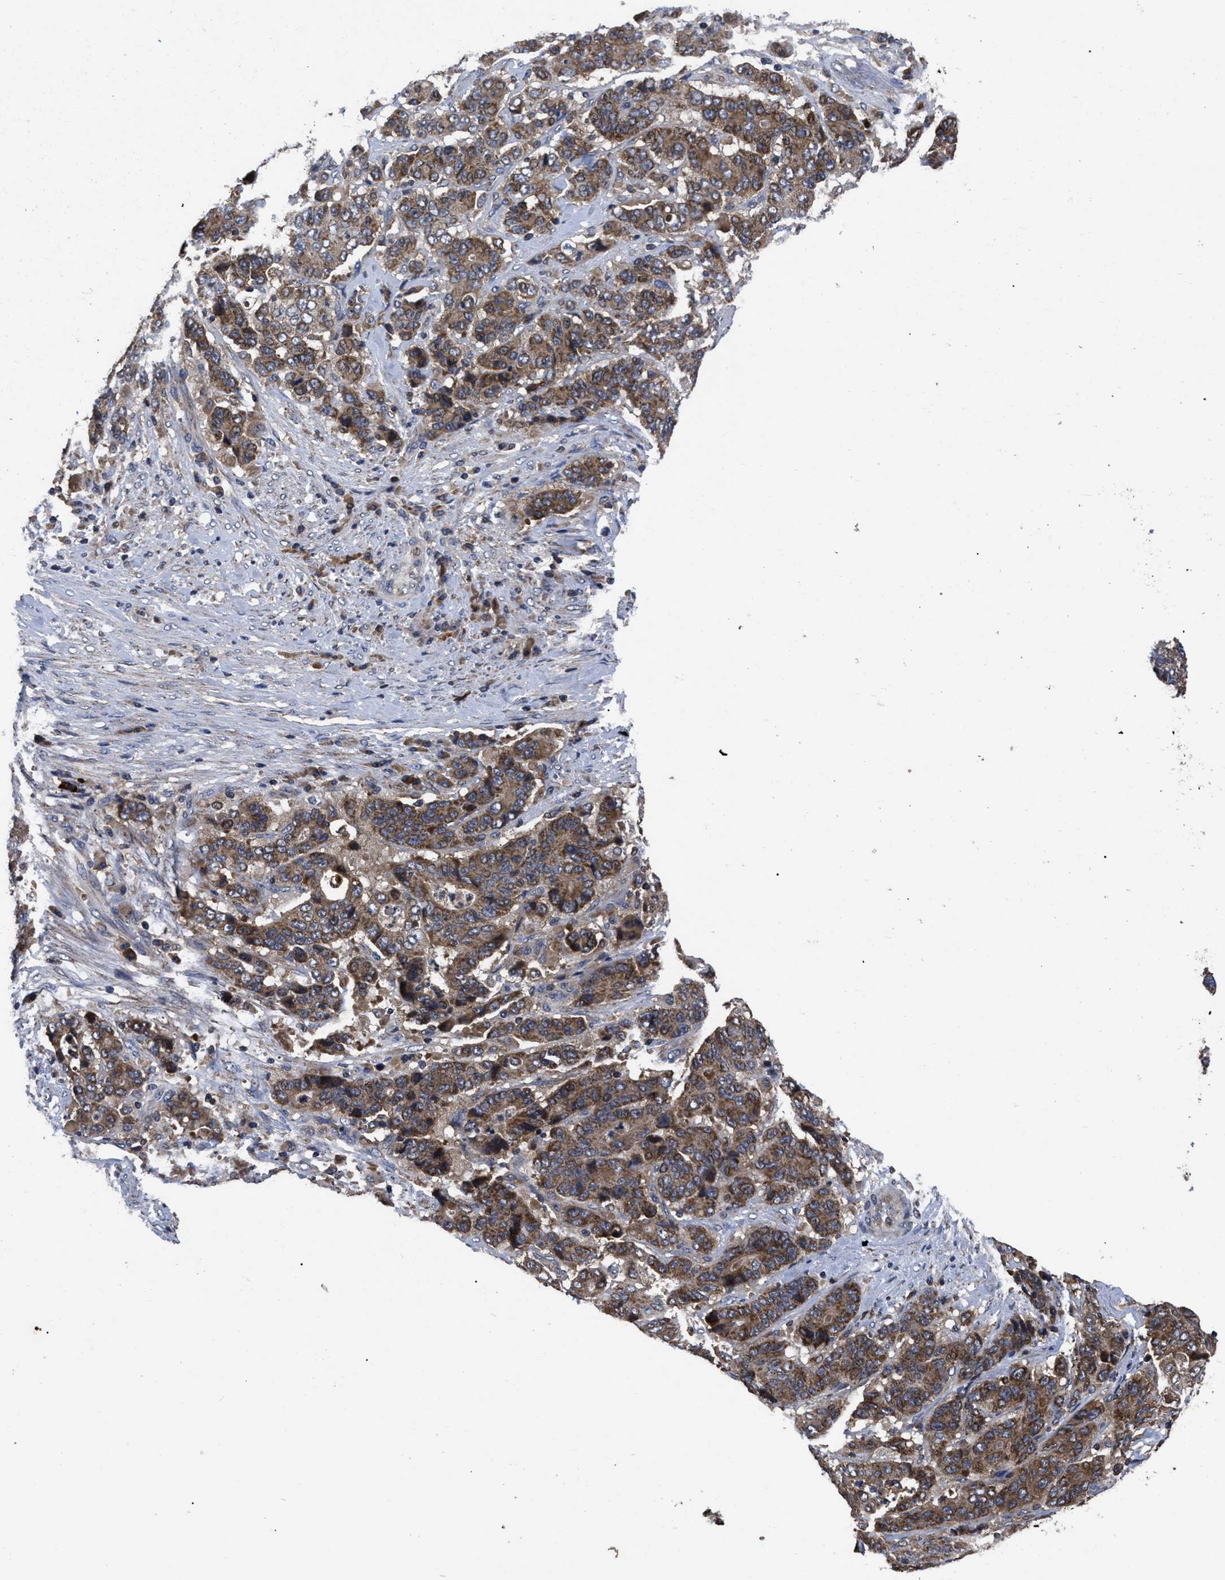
{"staining": {"intensity": "moderate", "quantity": ">75%", "location": "cytoplasmic/membranous"}, "tissue": "stomach cancer", "cell_type": "Tumor cells", "image_type": "cancer", "snomed": [{"axis": "morphology", "description": "Adenocarcinoma, NOS"}, {"axis": "topography", "description": "Stomach"}], "caption": "Human stomach cancer stained for a protein (brown) reveals moderate cytoplasmic/membranous positive staining in approximately >75% of tumor cells.", "gene": "LRRC3", "patient": {"sex": "female", "age": 73}}